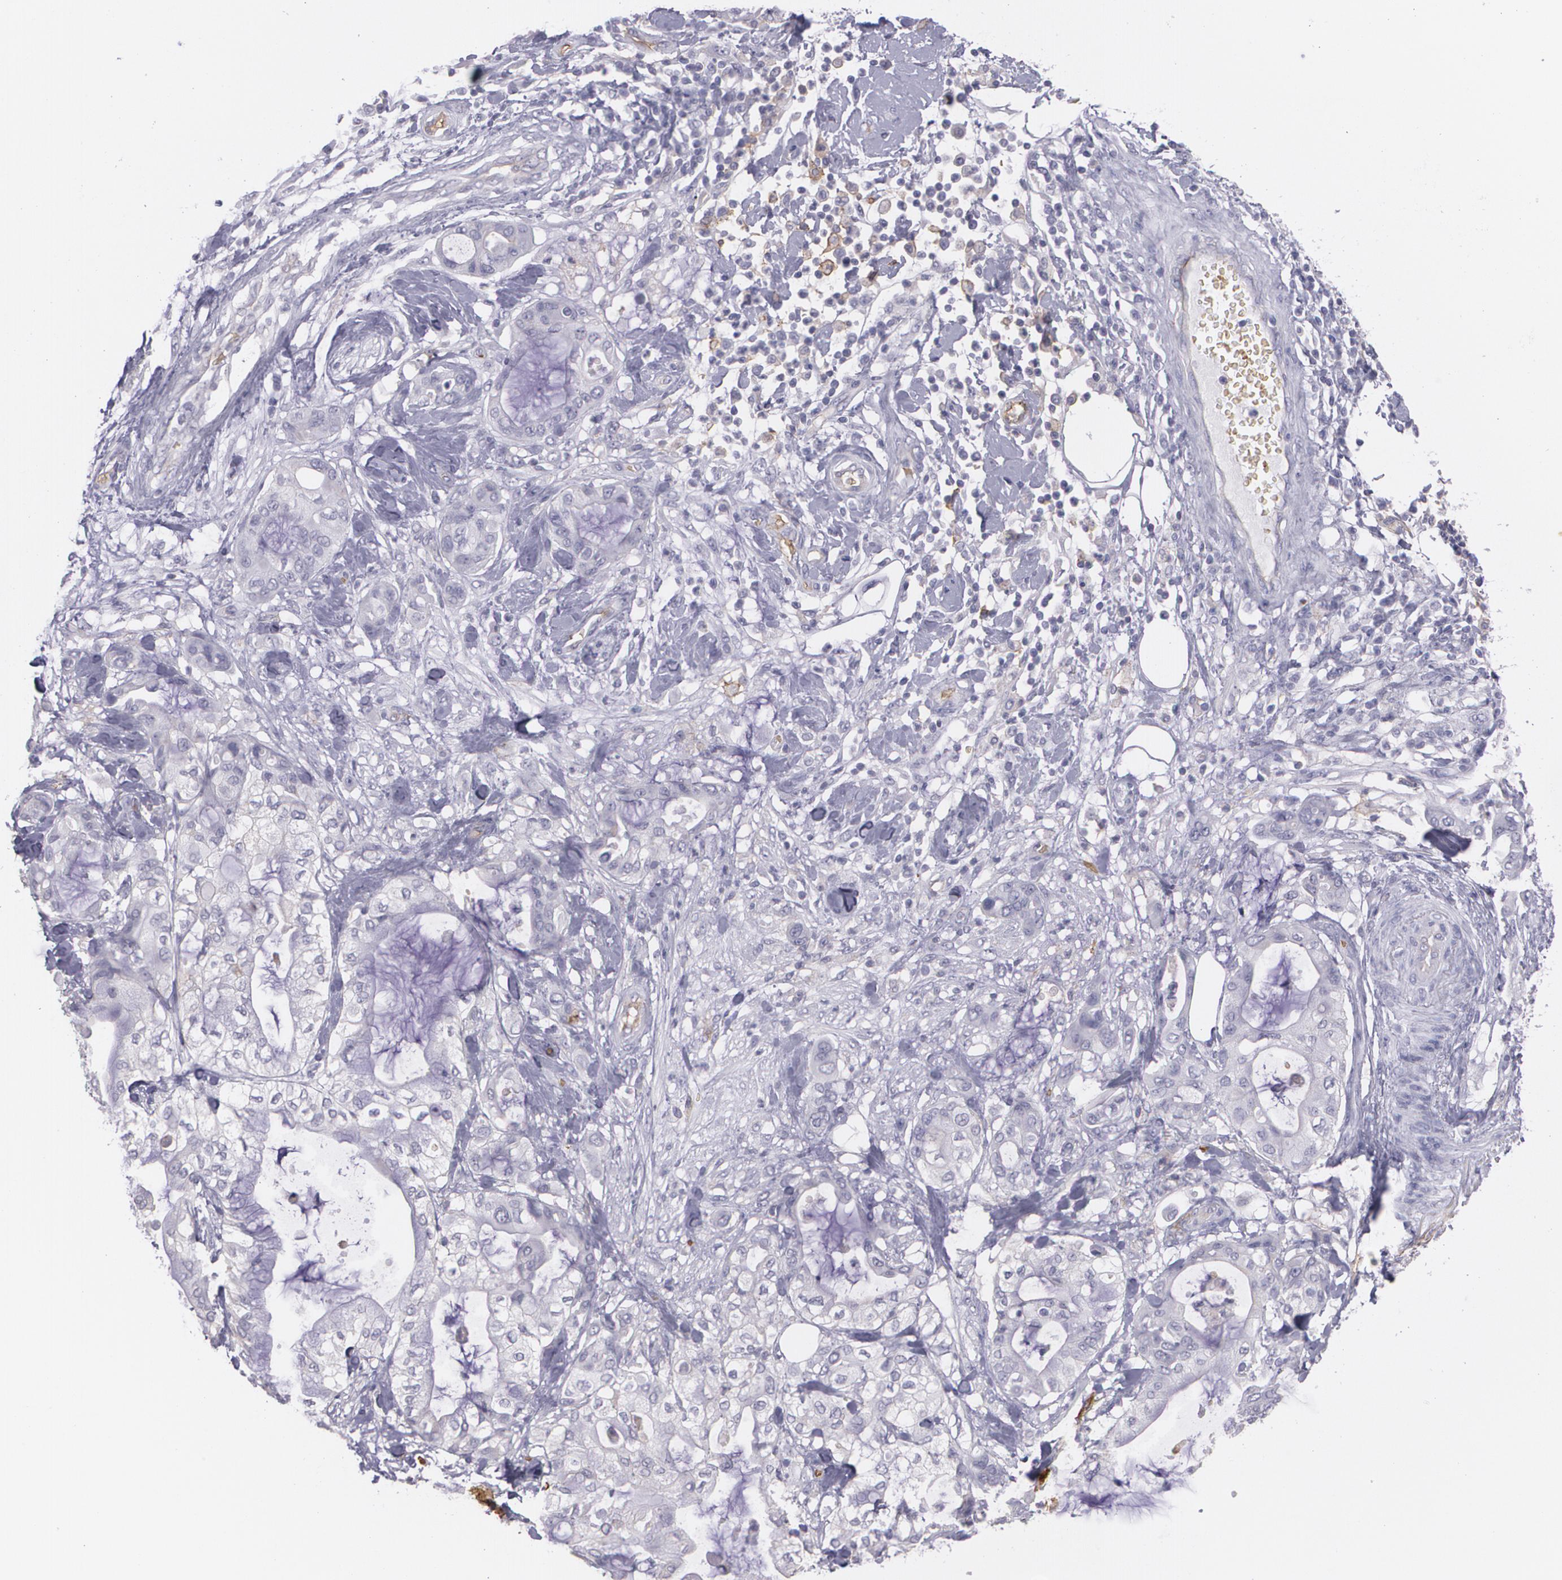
{"staining": {"intensity": "negative", "quantity": "none", "location": "none"}, "tissue": "pancreatic cancer", "cell_type": "Tumor cells", "image_type": "cancer", "snomed": [{"axis": "morphology", "description": "Adenocarcinoma, NOS"}, {"axis": "morphology", "description": "Adenocarcinoma, metastatic, NOS"}, {"axis": "topography", "description": "Lymph node"}, {"axis": "topography", "description": "Pancreas"}, {"axis": "topography", "description": "Duodenum"}], "caption": "Tumor cells show no significant positivity in pancreatic cancer (adenocarcinoma). Brightfield microscopy of immunohistochemistry (IHC) stained with DAB (brown) and hematoxylin (blue), captured at high magnification.", "gene": "ACE", "patient": {"sex": "female", "age": 64}}